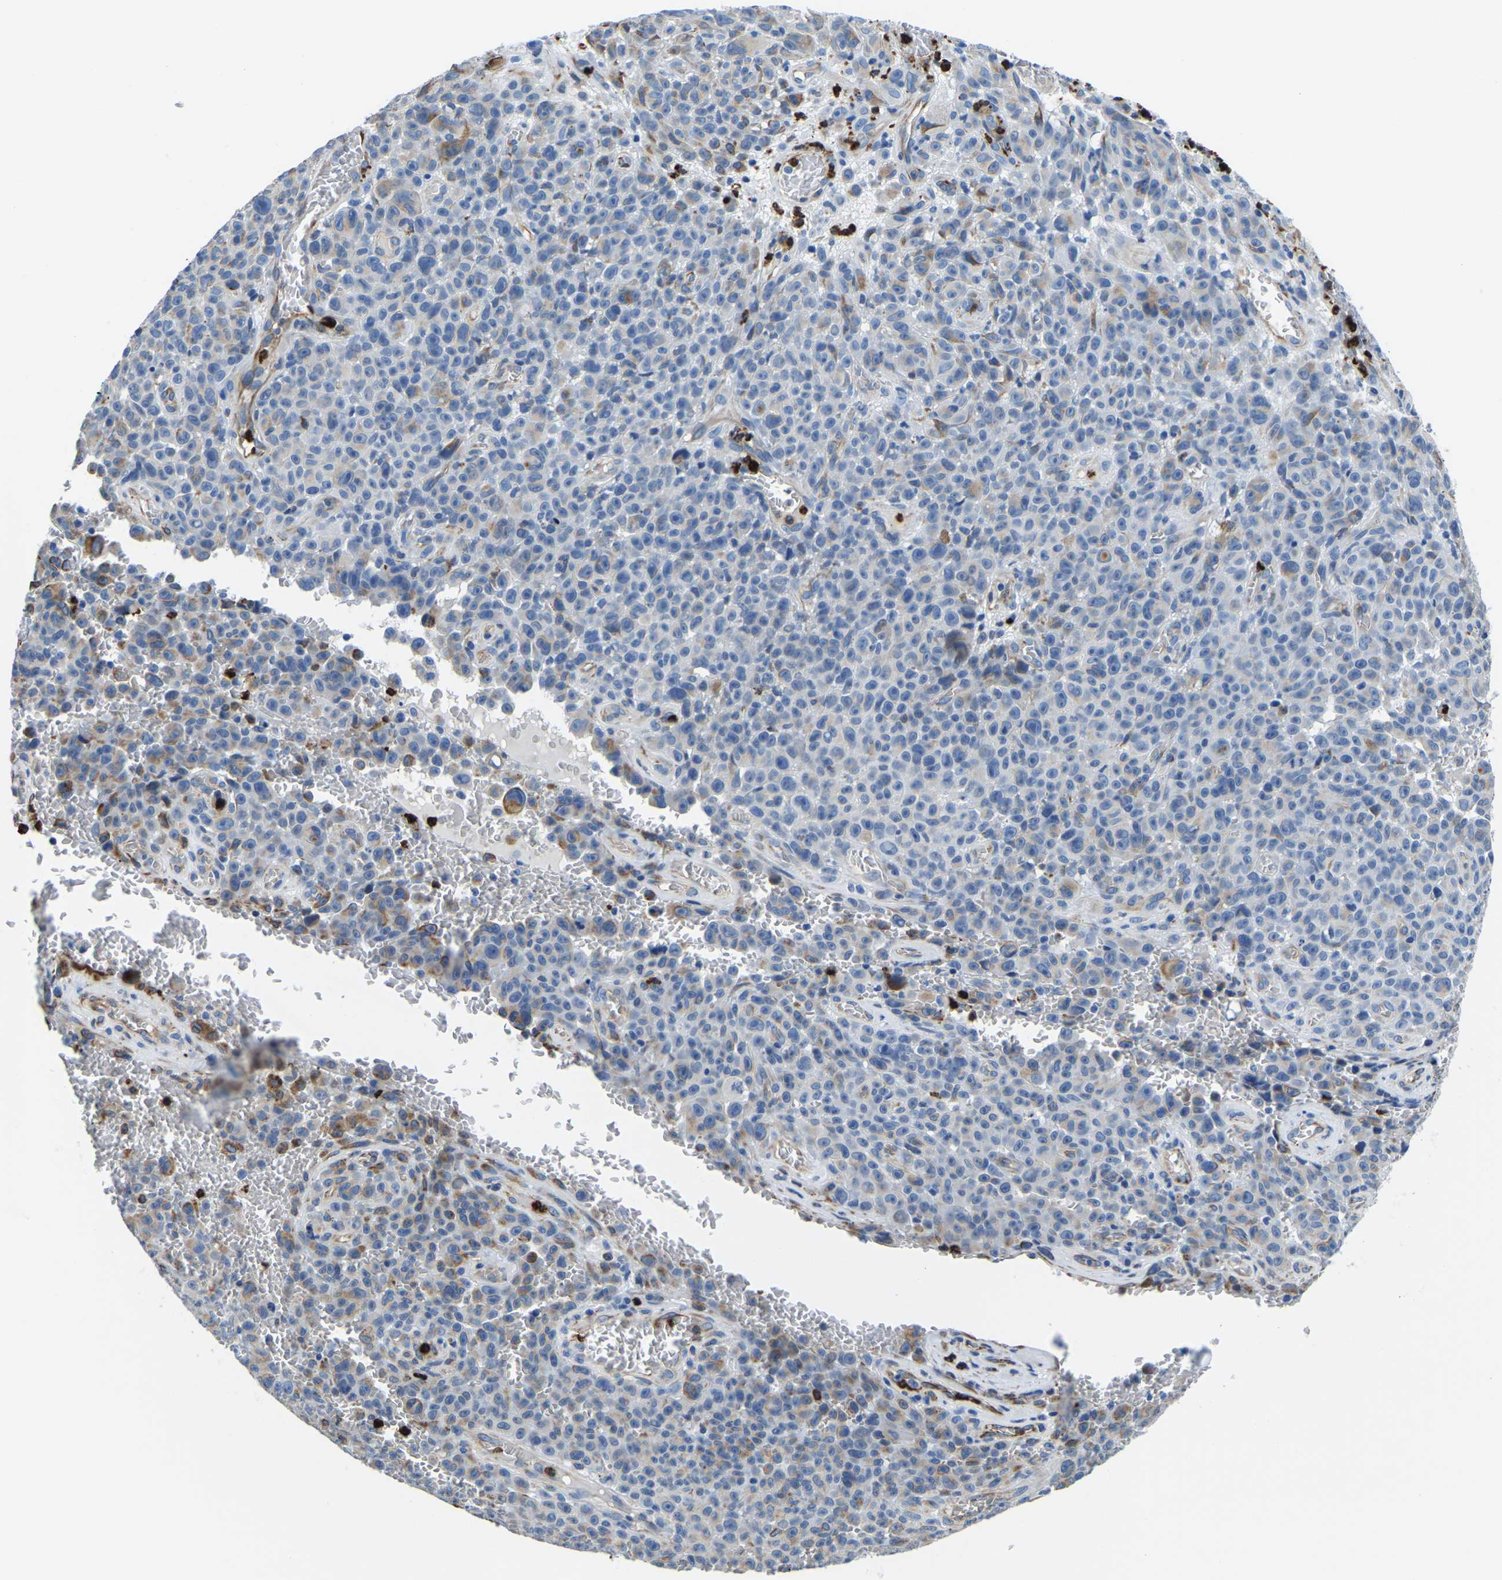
{"staining": {"intensity": "negative", "quantity": "none", "location": "none"}, "tissue": "melanoma", "cell_type": "Tumor cells", "image_type": "cancer", "snomed": [{"axis": "morphology", "description": "Malignant melanoma, NOS"}, {"axis": "topography", "description": "Skin"}], "caption": "There is no significant positivity in tumor cells of malignant melanoma.", "gene": "MS4A3", "patient": {"sex": "female", "age": 82}}